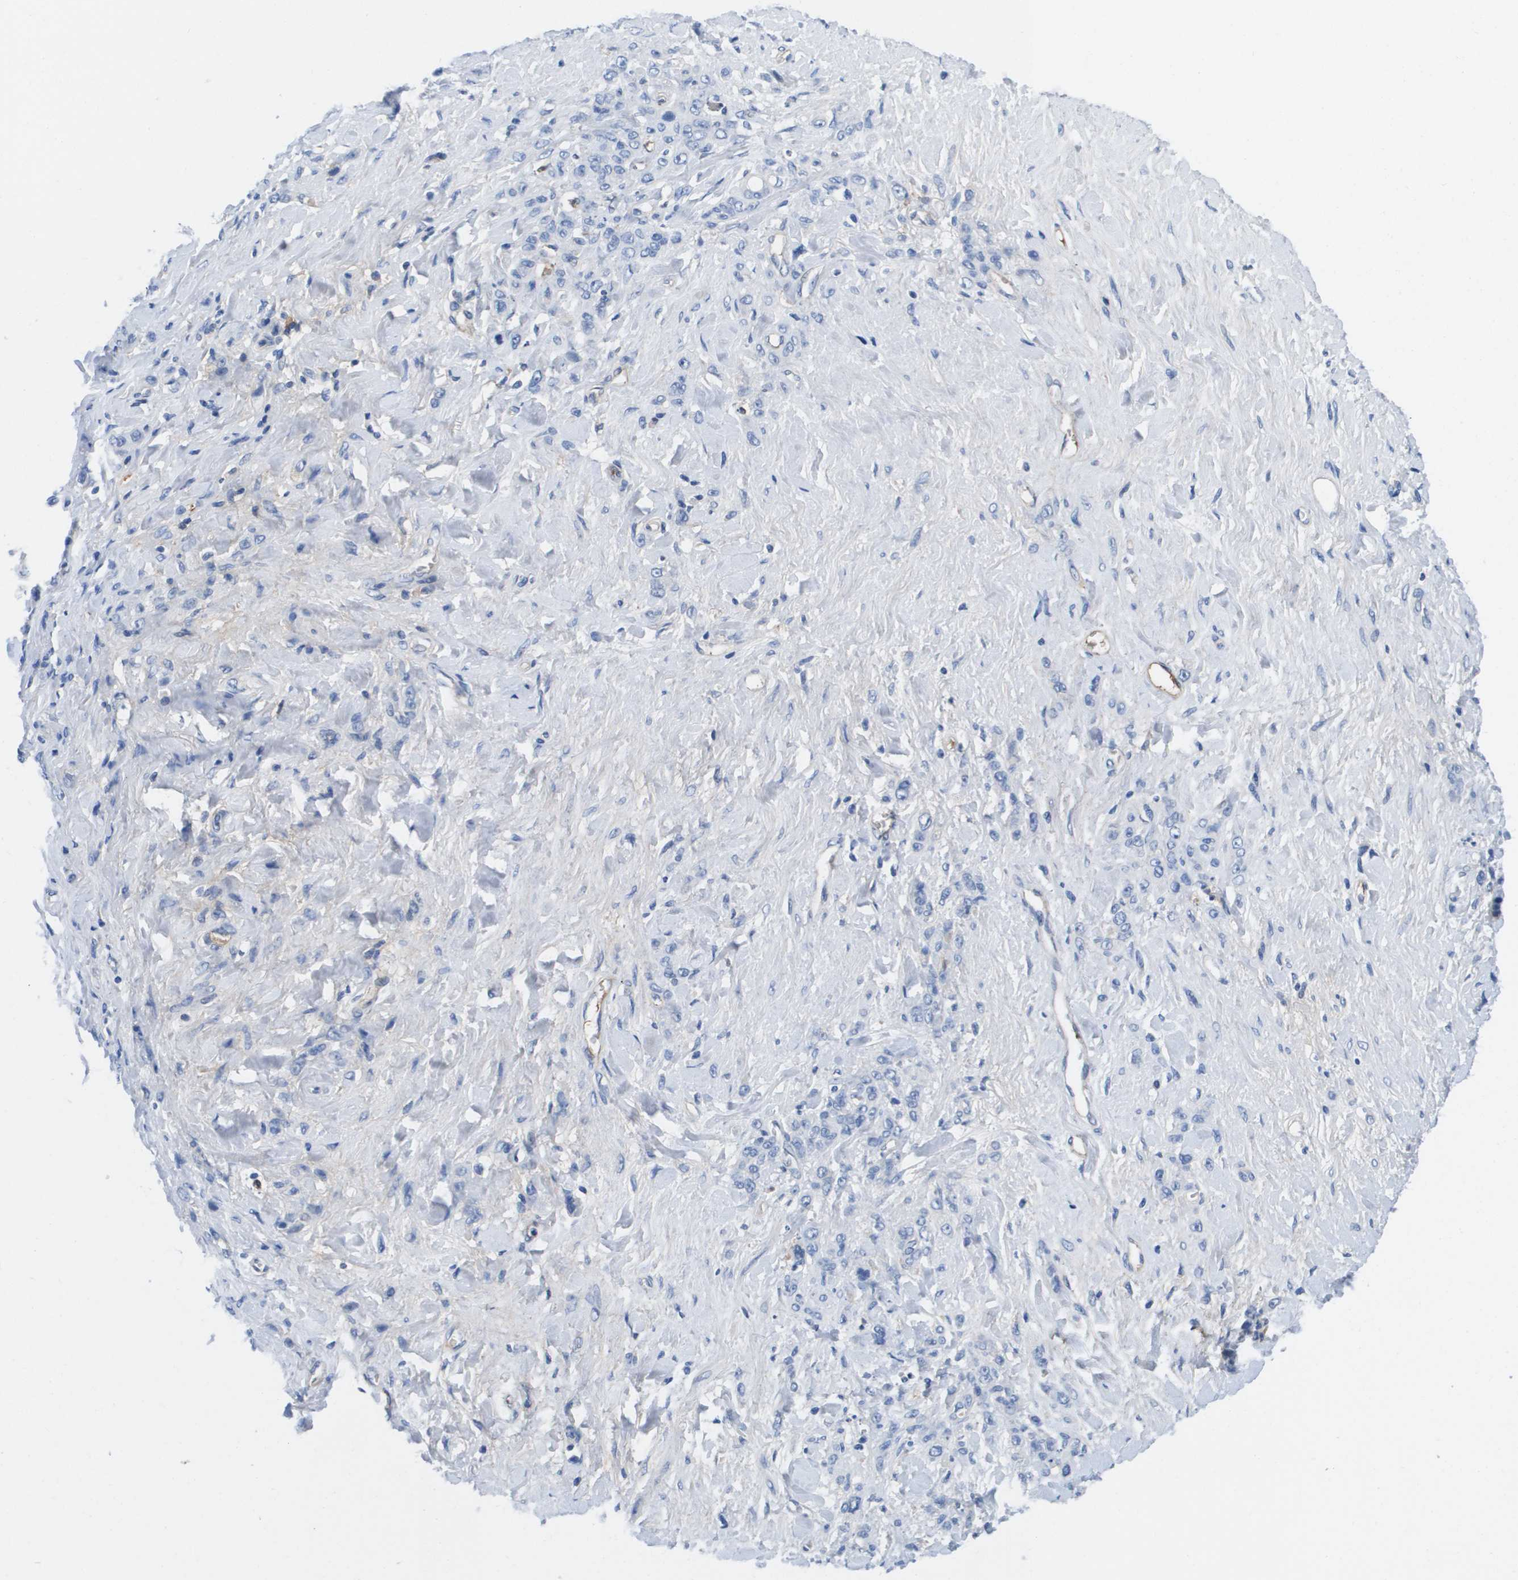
{"staining": {"intensity": "negative", "quantity": "none", "location": "none"}, "tissue": "stomach cancer", "cell_type": "Tumor cells", "image_type": "cancer", "snomed": [{"axis": "morphology", "description": "Normal tissue, NOS"}, {"axis": "morphology", "description": "Adenocarcinoma, NOS"}, {"axis": "topography", "description": "Stomach"}], "caption": "Immunohistochemistry of stomach cancer shows no staining in tumor cells.", "gene": "APOA1", "patient": {"sex": "male", "age": 82}}